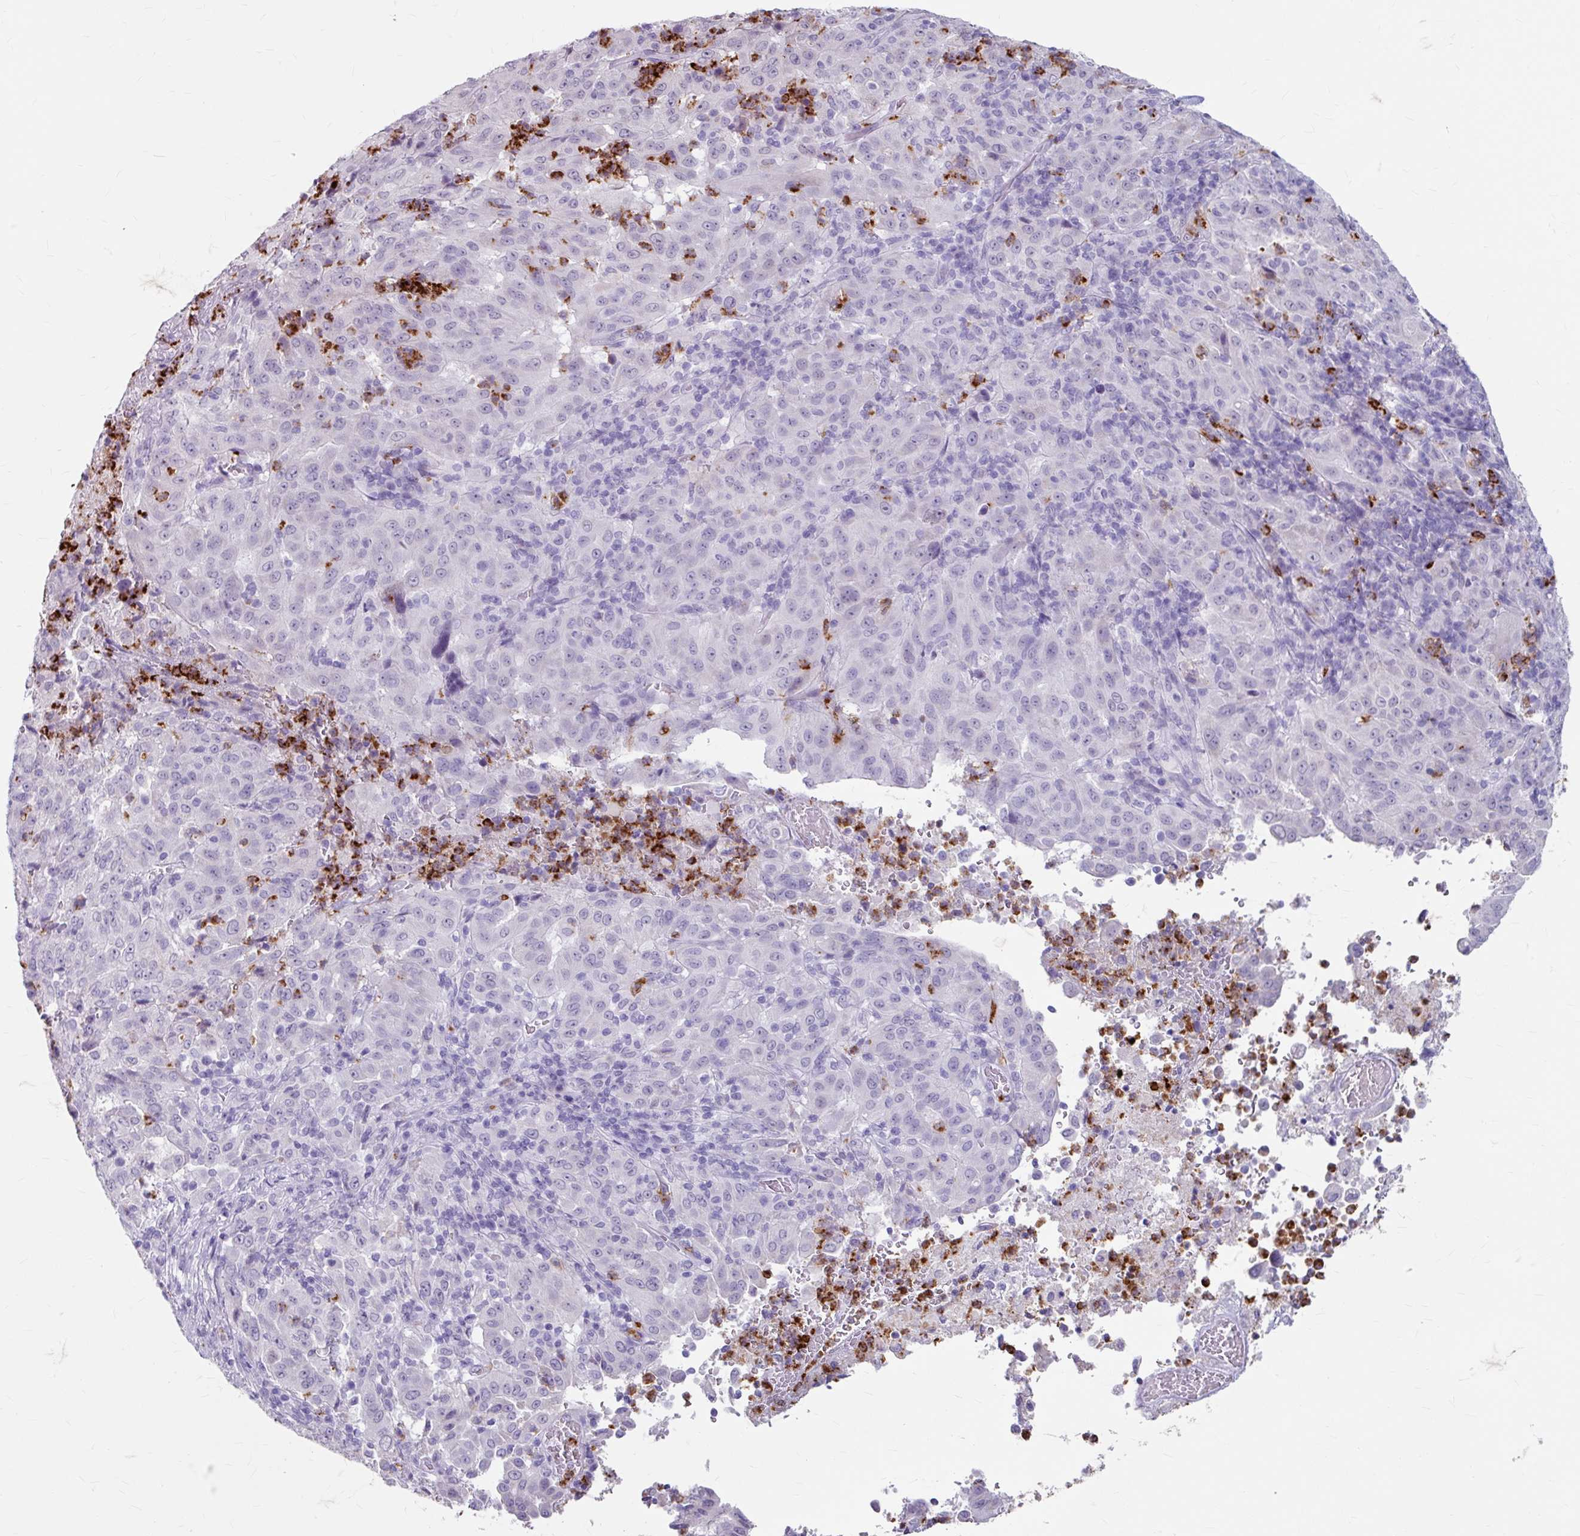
{"staining": {"intensity": "negative", "quantity": "none", "location": "none"}, "tissue": "pancreatic cancer", "cell_type": "Tumor cells", "image_type": "cancer", "snomed": [{"axis": "morphology", "description": "Adenocarcinoma, NOS"}, {"axis": "topography", "description": "Pancreas"}], "caption": "Micrograph shows no significant protein expression in tumor cells of pancreatic cancer (adenocarcinoma).", "gene": "ANKRD1", "patient": {"sex": "male", "age": 63}}